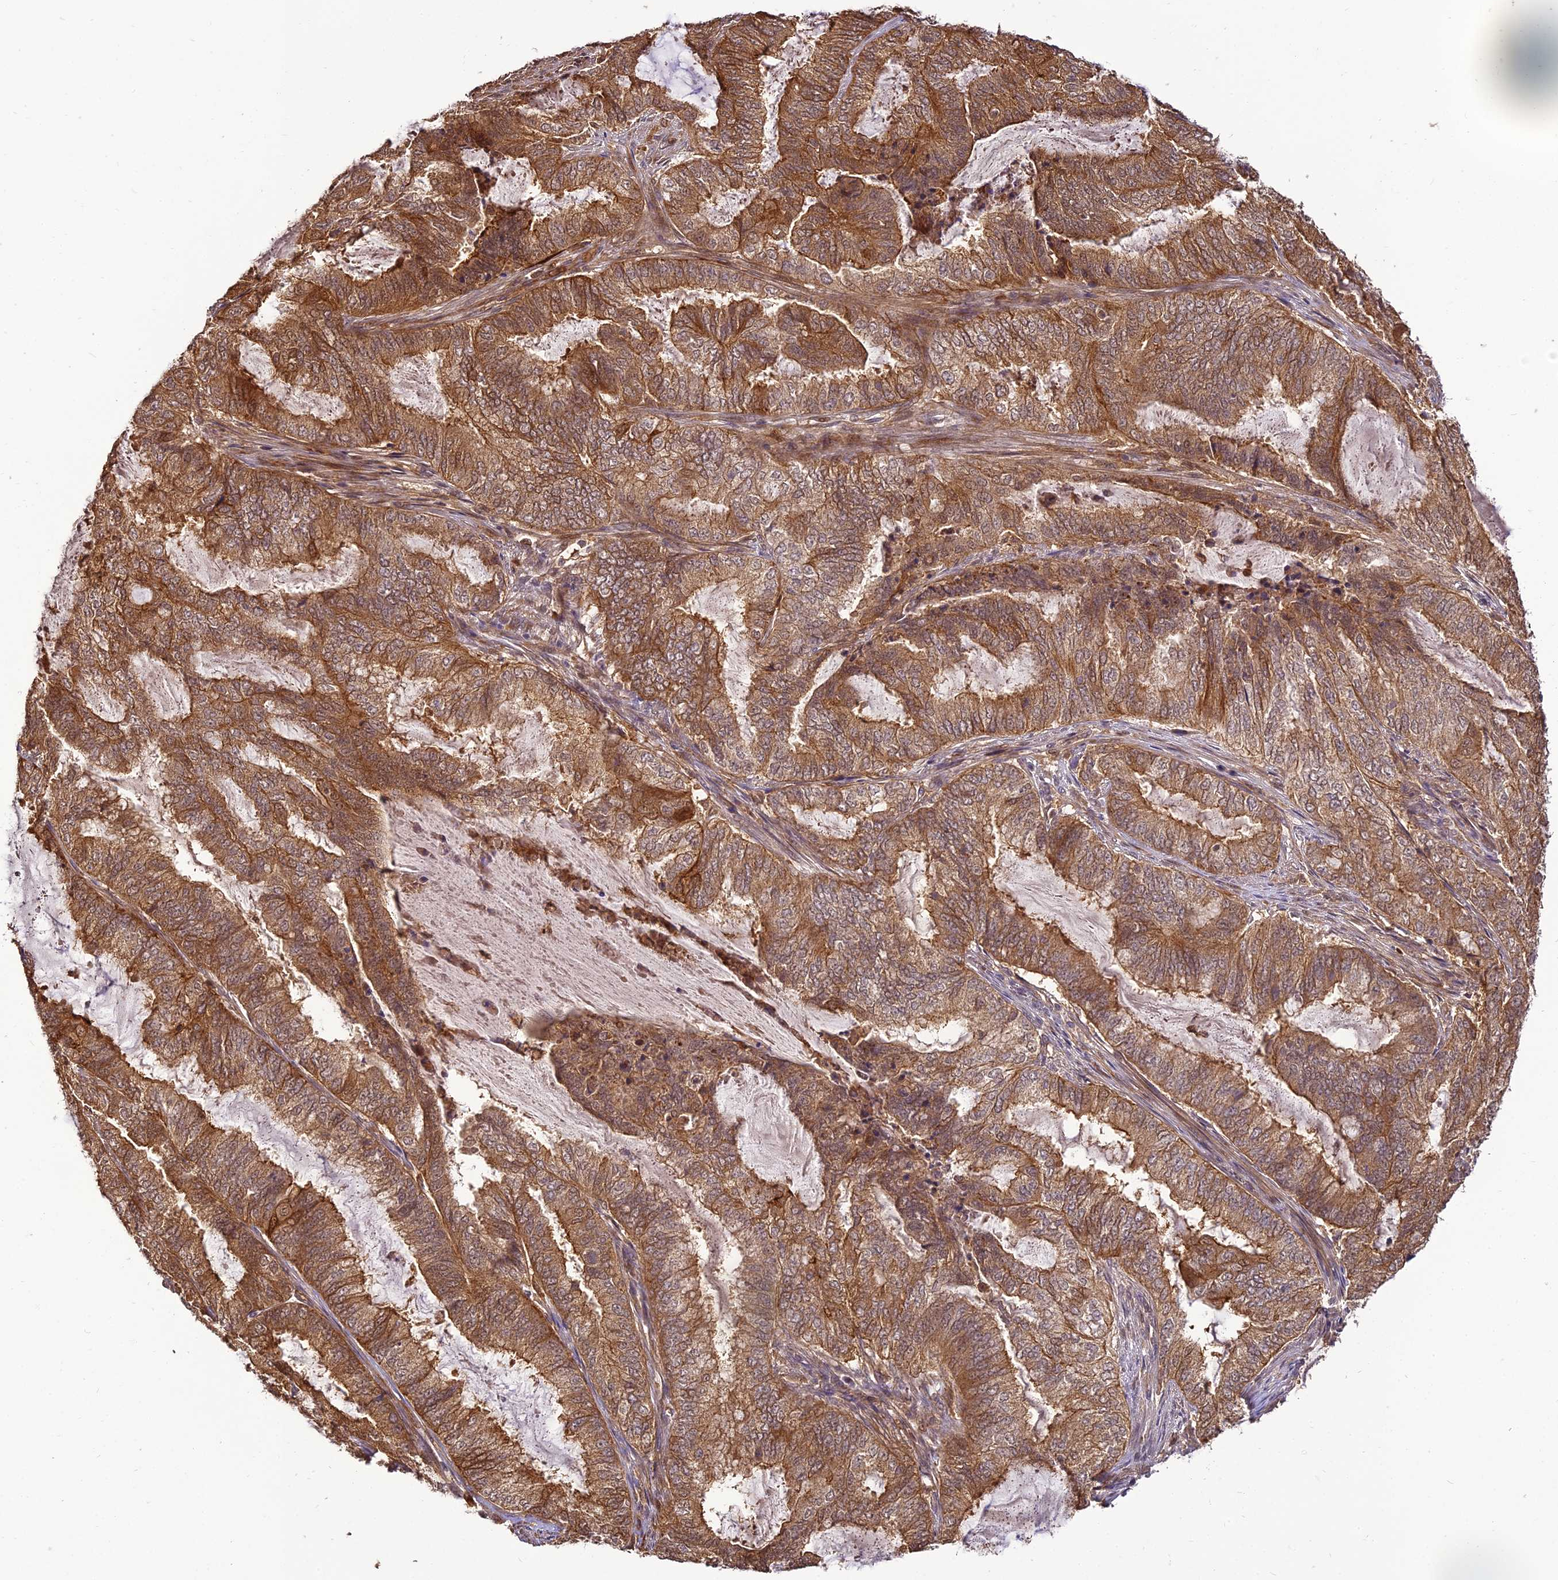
{"staining": {"intensity": "strong", "quantity": ">75%", "location": "cytoplasmic/membranous"}, "tissue": "endometrial cancer", "cell_type": "Tumor cells", "image_type": "cancer", "snomed": [{"axis": "morphology", "description": "Adenocarcinoma, NOS"}, {"axis": "topography", "description": "Endometrium"}], "caption": "The histopathology image demonstrates a brown stain indicating the presence of a protein in the cytoplasmic/membranous of tumor cells in endometrial cancer (adenocarcinoma).", "gene": "BCDIN3D", "patient": {"sex": "female", "age": 51}}